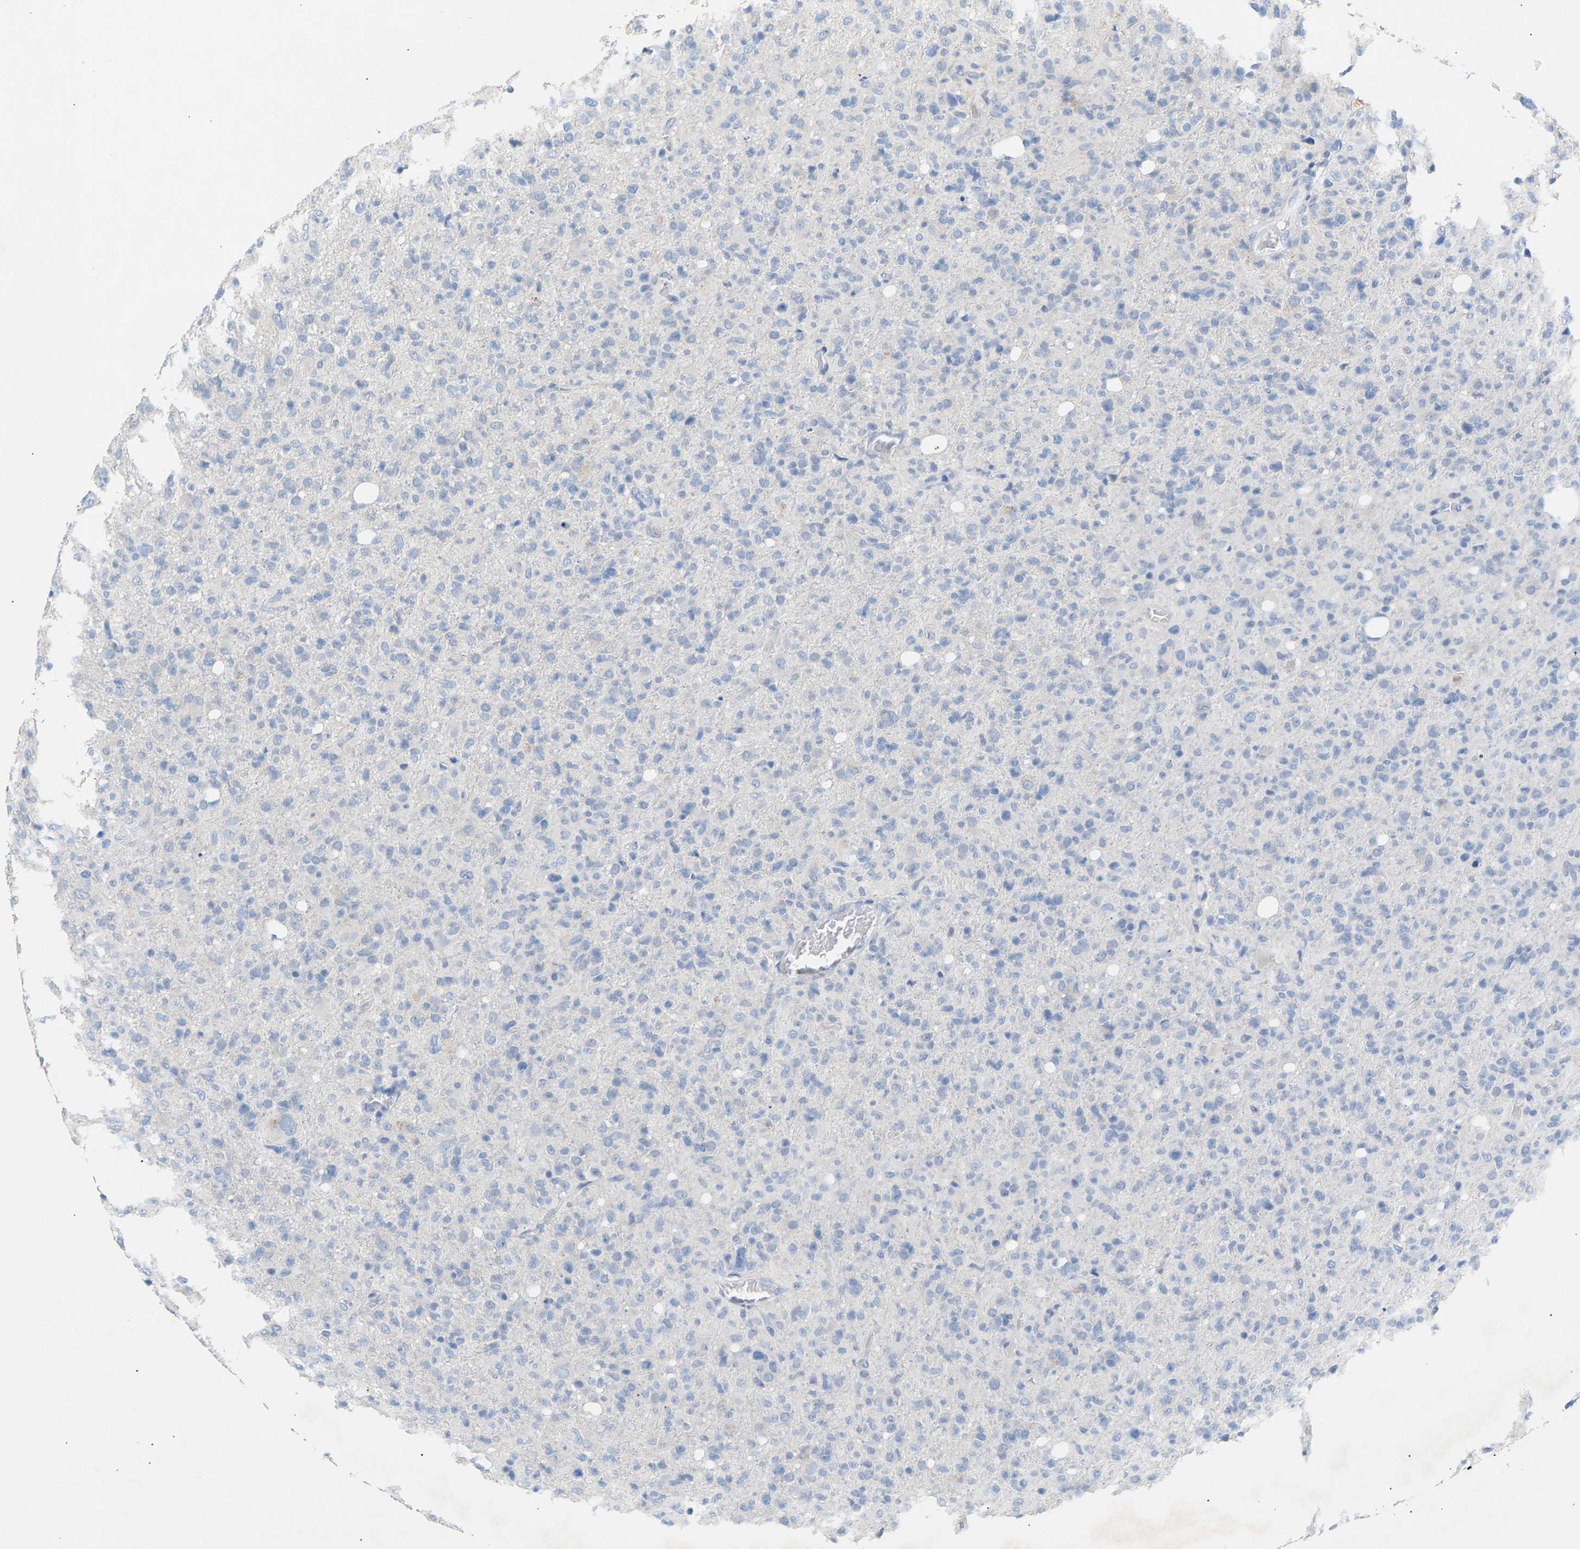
{"staining": {"intensity": "negative", "quantity": "none", "location": "none"}, "tissue": "glioma", "cell_type": "Tumor cells", "image_type": "cancer", "snomed": [{"axis": "morphology", "description": "Glioma, malignant, High grade"}, {"axis": "topography", "description": "Brain"}], "caption": "Immunohistochemistry (IHC) of human glioma exhibits no staining in tumor cells.", "gene": "PEX1", "patient": {"sex": "female", "age": 57}}